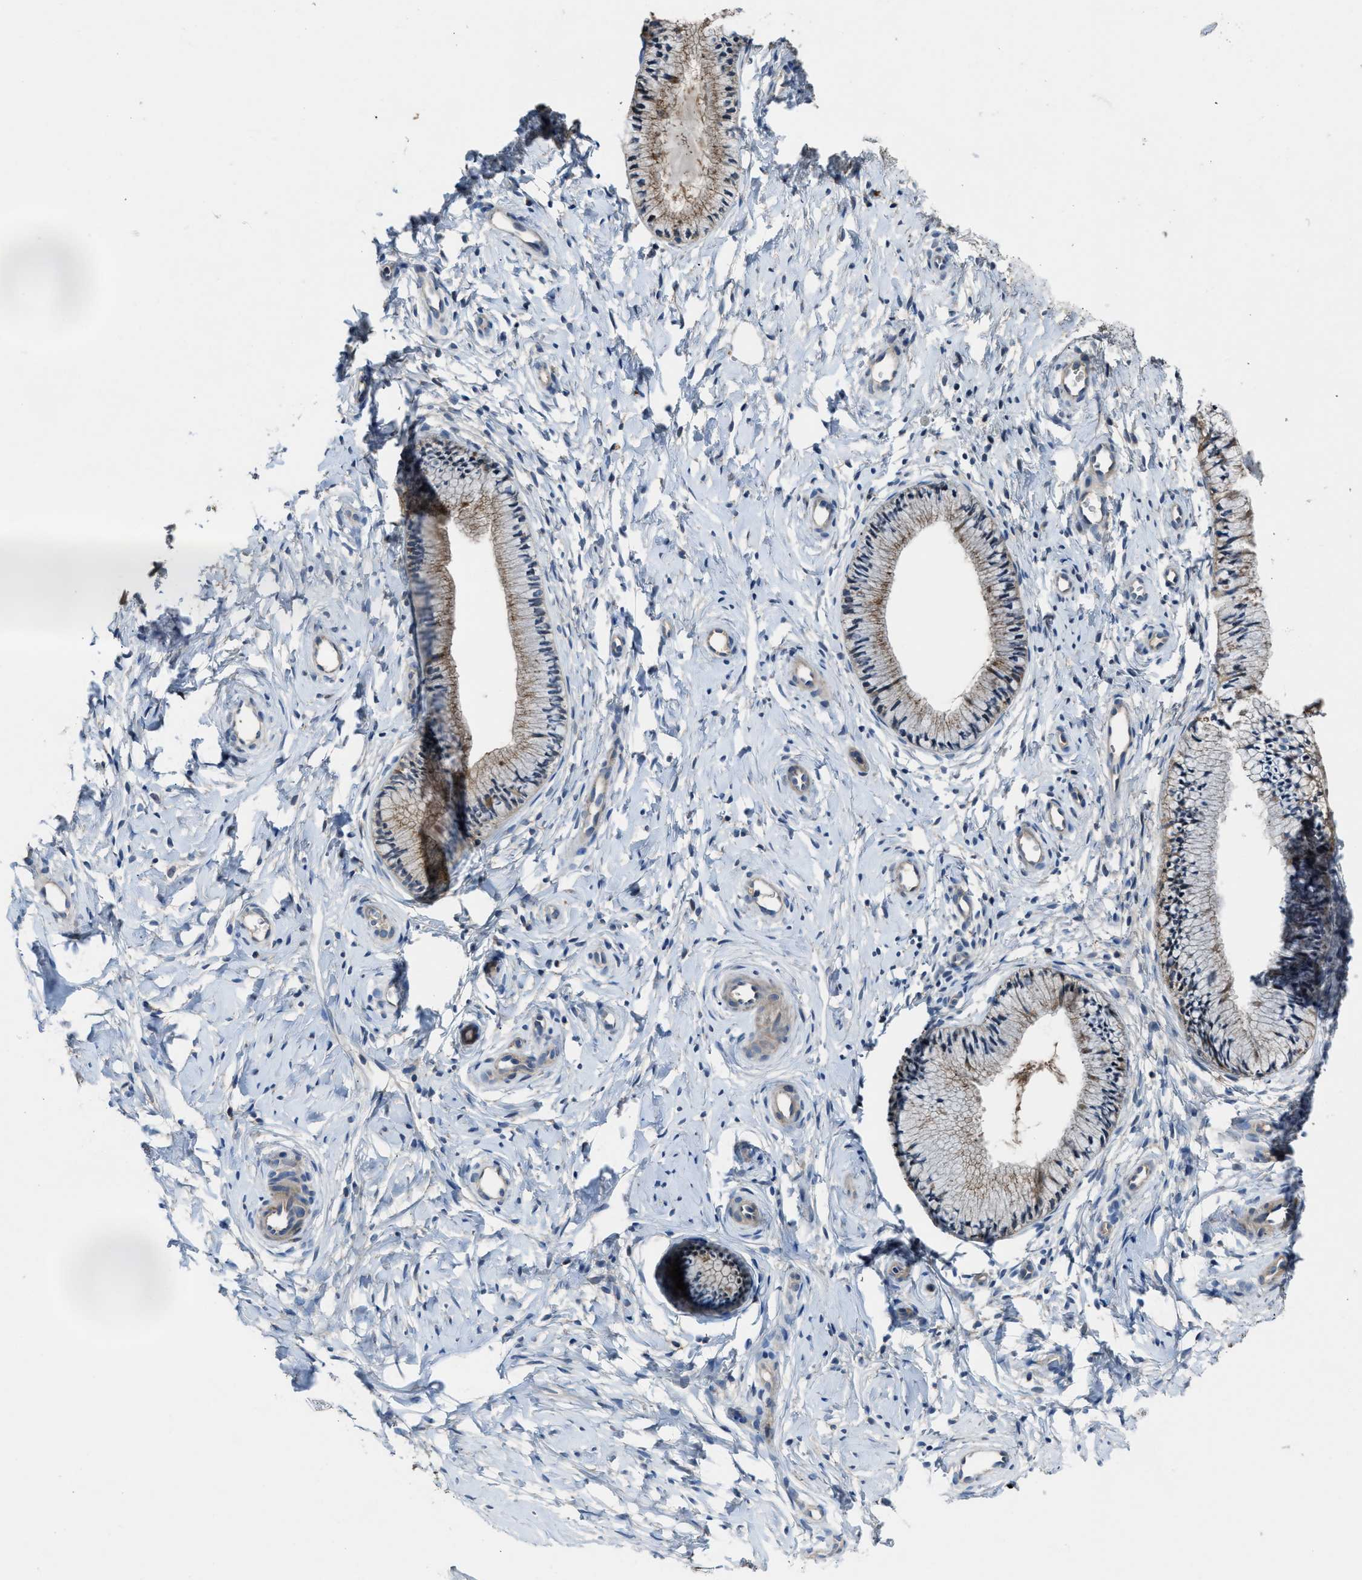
{"staining": {"intensity": "moderate", "quantity": ">75%", "location": "cytoplasmic/membranous"}, "tissue": "cervix", "cell_type": "Glandular cells", "image_type": "normal", "snomed": [{"axis": "morphology", "description": "Normal tissue, NOS"}, {"axis": "topography", "description": "Cervix"}], "caption": "Moderate cytoplasmic/membranous protein expression is seen in approximately >75% of glandular cells in cervix.", "gene": "MAP3K20", "patient": {"sex": "female", "age": 46}}